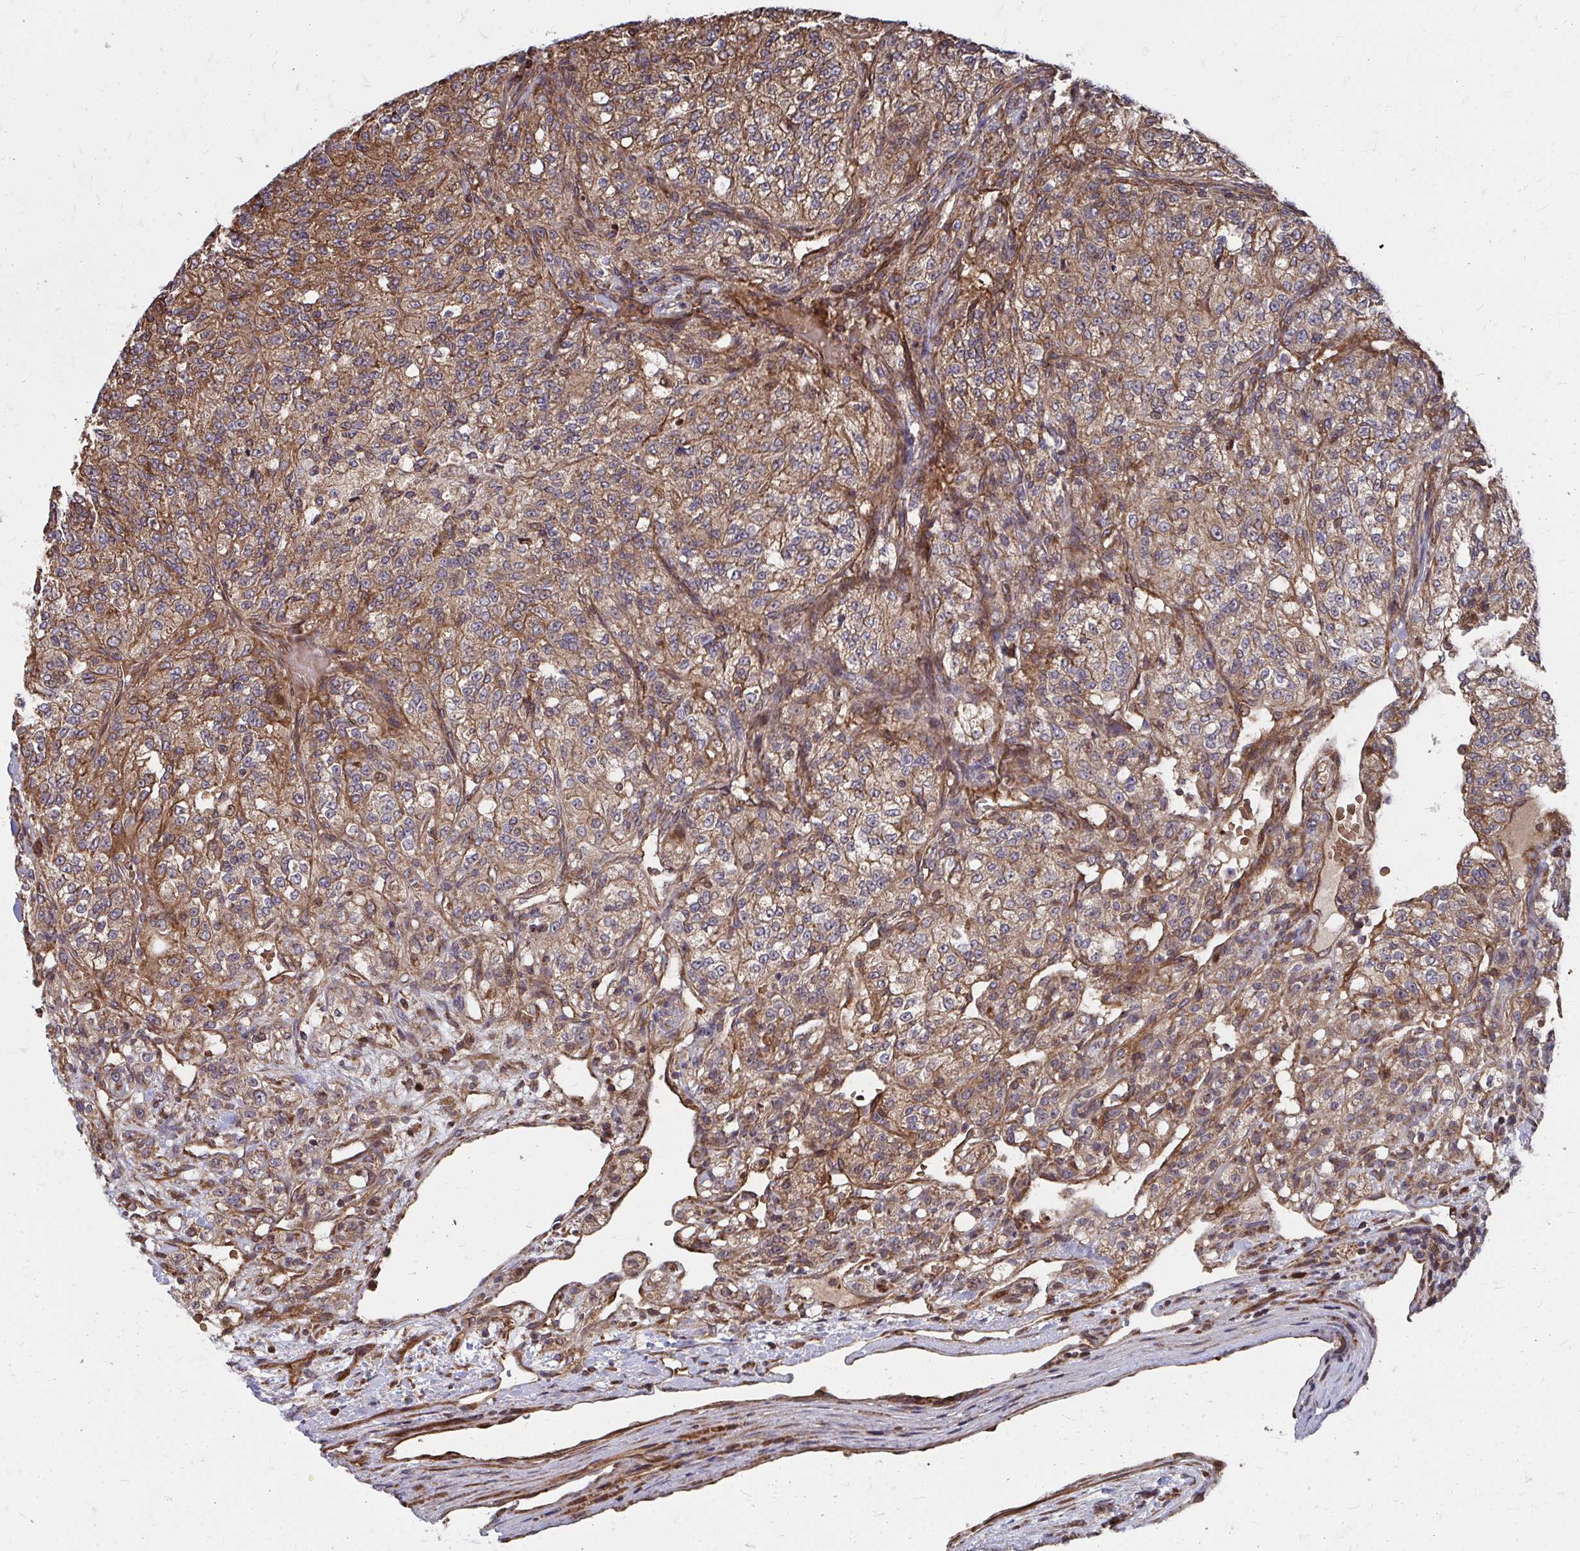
{"staining": {"intensity": "moderate", "quantity": ">75%", "location": "cytoplasmic/membranous"}, "tissue": "renal cancer", "cell_type": "Tumor cells", "image_type": "cancer", "snomed": [{"axis": "morphology", "description": "Adenocarcinoma, NOS"}, {"axis": "topography", "description": "Kidney"}], "caption": "IHC staining of renal adenocarcinoma, which exhibits medium levels of moderate cytoplasmic/membranous positivity in approximately >75% of tumor cells indicating moderate cytoplasmic/membranous protein positivity. The staining was performed using DAB (3,3'-diaminobenzidine) (brown) for protein detection and nuclei were counterstained in hematoxylin (blue).", "gene": "FAM89A", "patient": {"sex": "female", "age": 63}}